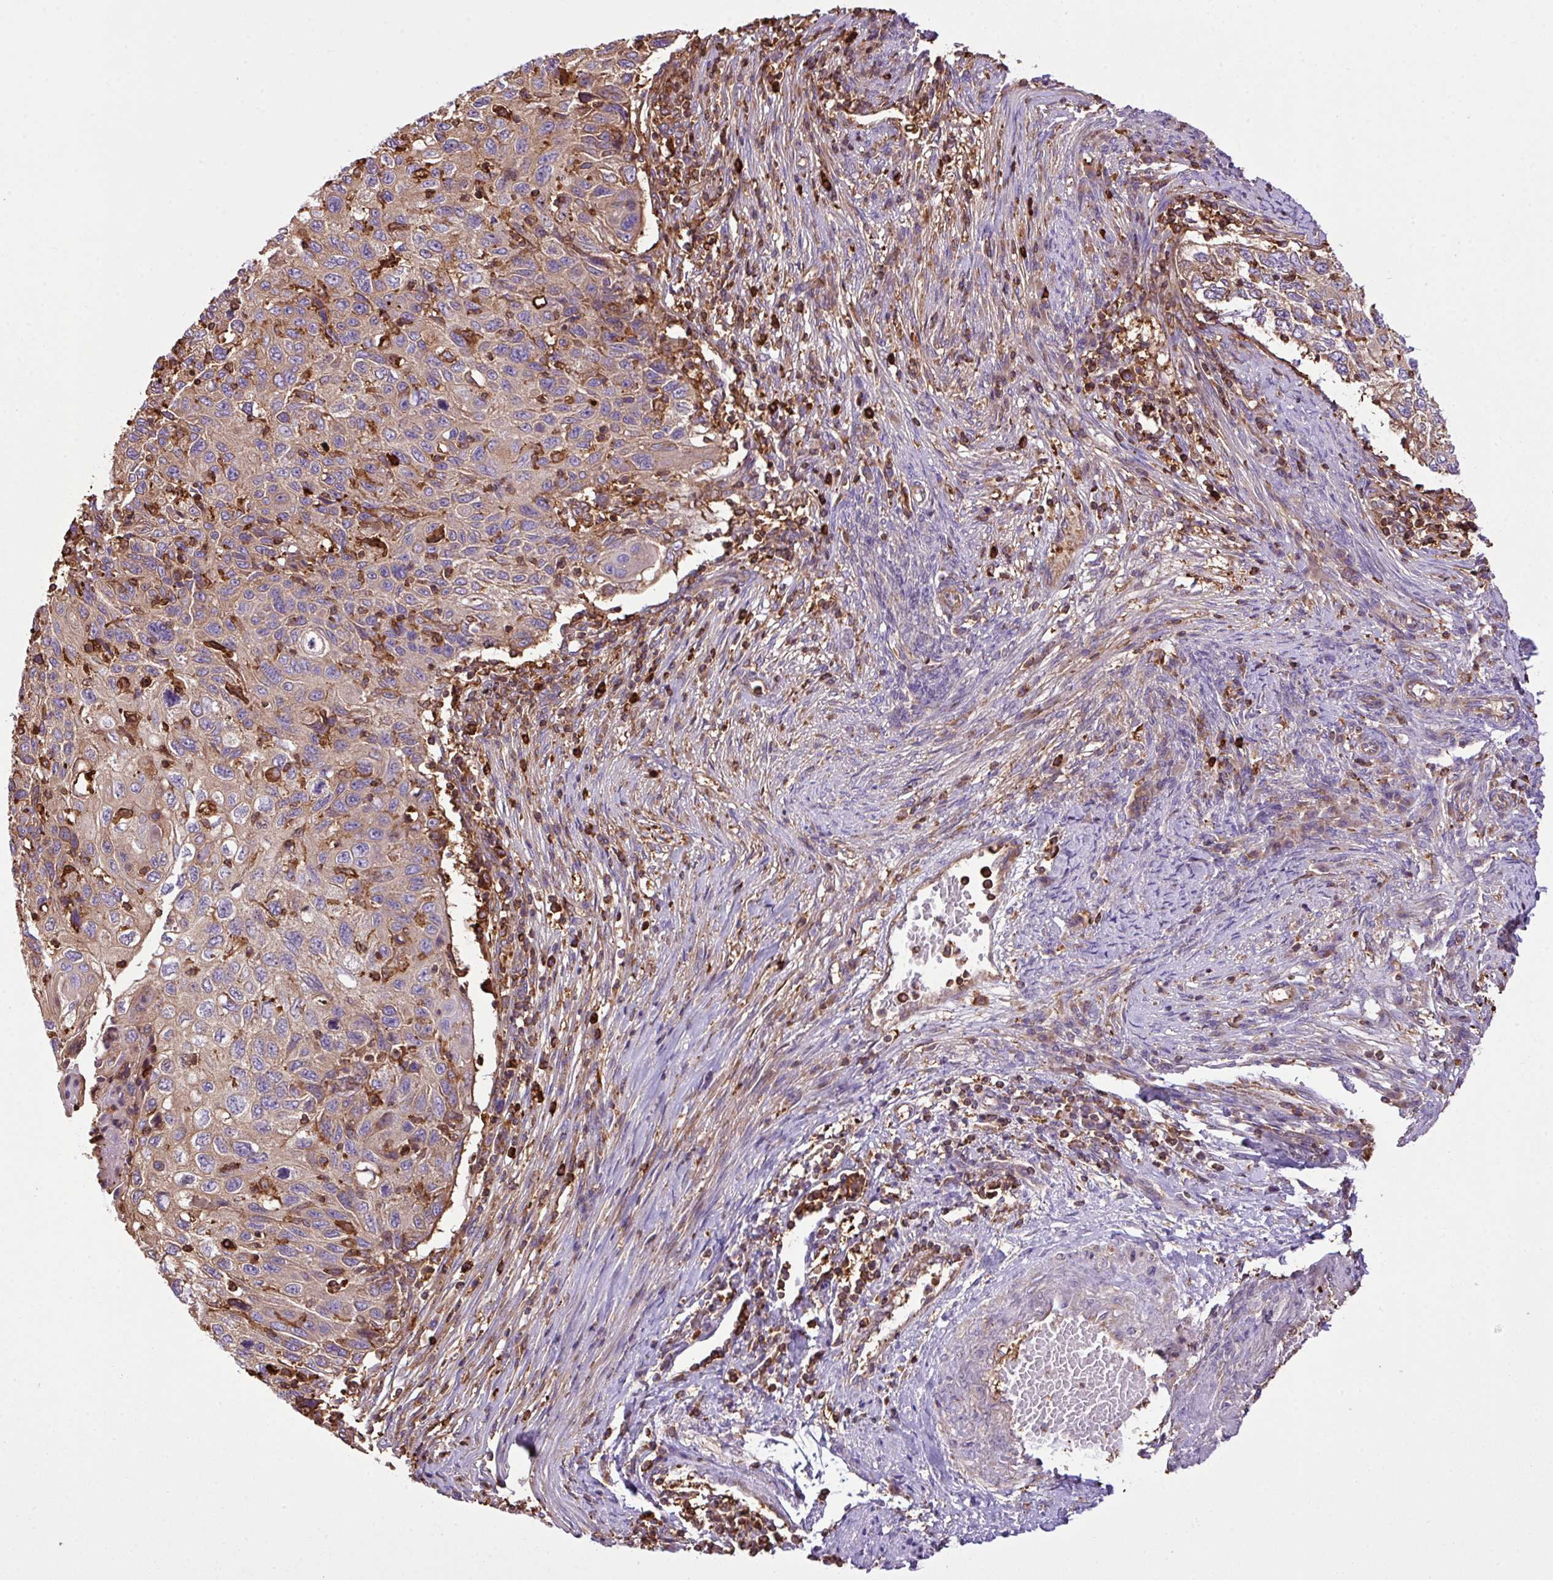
{"staining": {"intensity": "weak", "quantity": "<25%", "location": "cytoplasmic/membranous"}, "tissue": "cervical cancer", "cell_type": "Tumor cells", "image_type": "cancer", "snomed": [{"axis": "morphology", "description": "Squamous cell carcinoma, NOS"}, {"axis": "topography", "description": "Cervix"}], "caption": "An IHC image of cervical cancer (squamous cell carcinoma) is shown. There is no staining in tumor cells of cervical cancer (squamous cell carcinoma). The staining was performed using DAB to visualize the protein expression in brown, while the nuclei were stained in blue with hematoxylin (Magnification: 20x).", "gene": "PGAP6", "patient": {"sex": "female", "age": 70}}